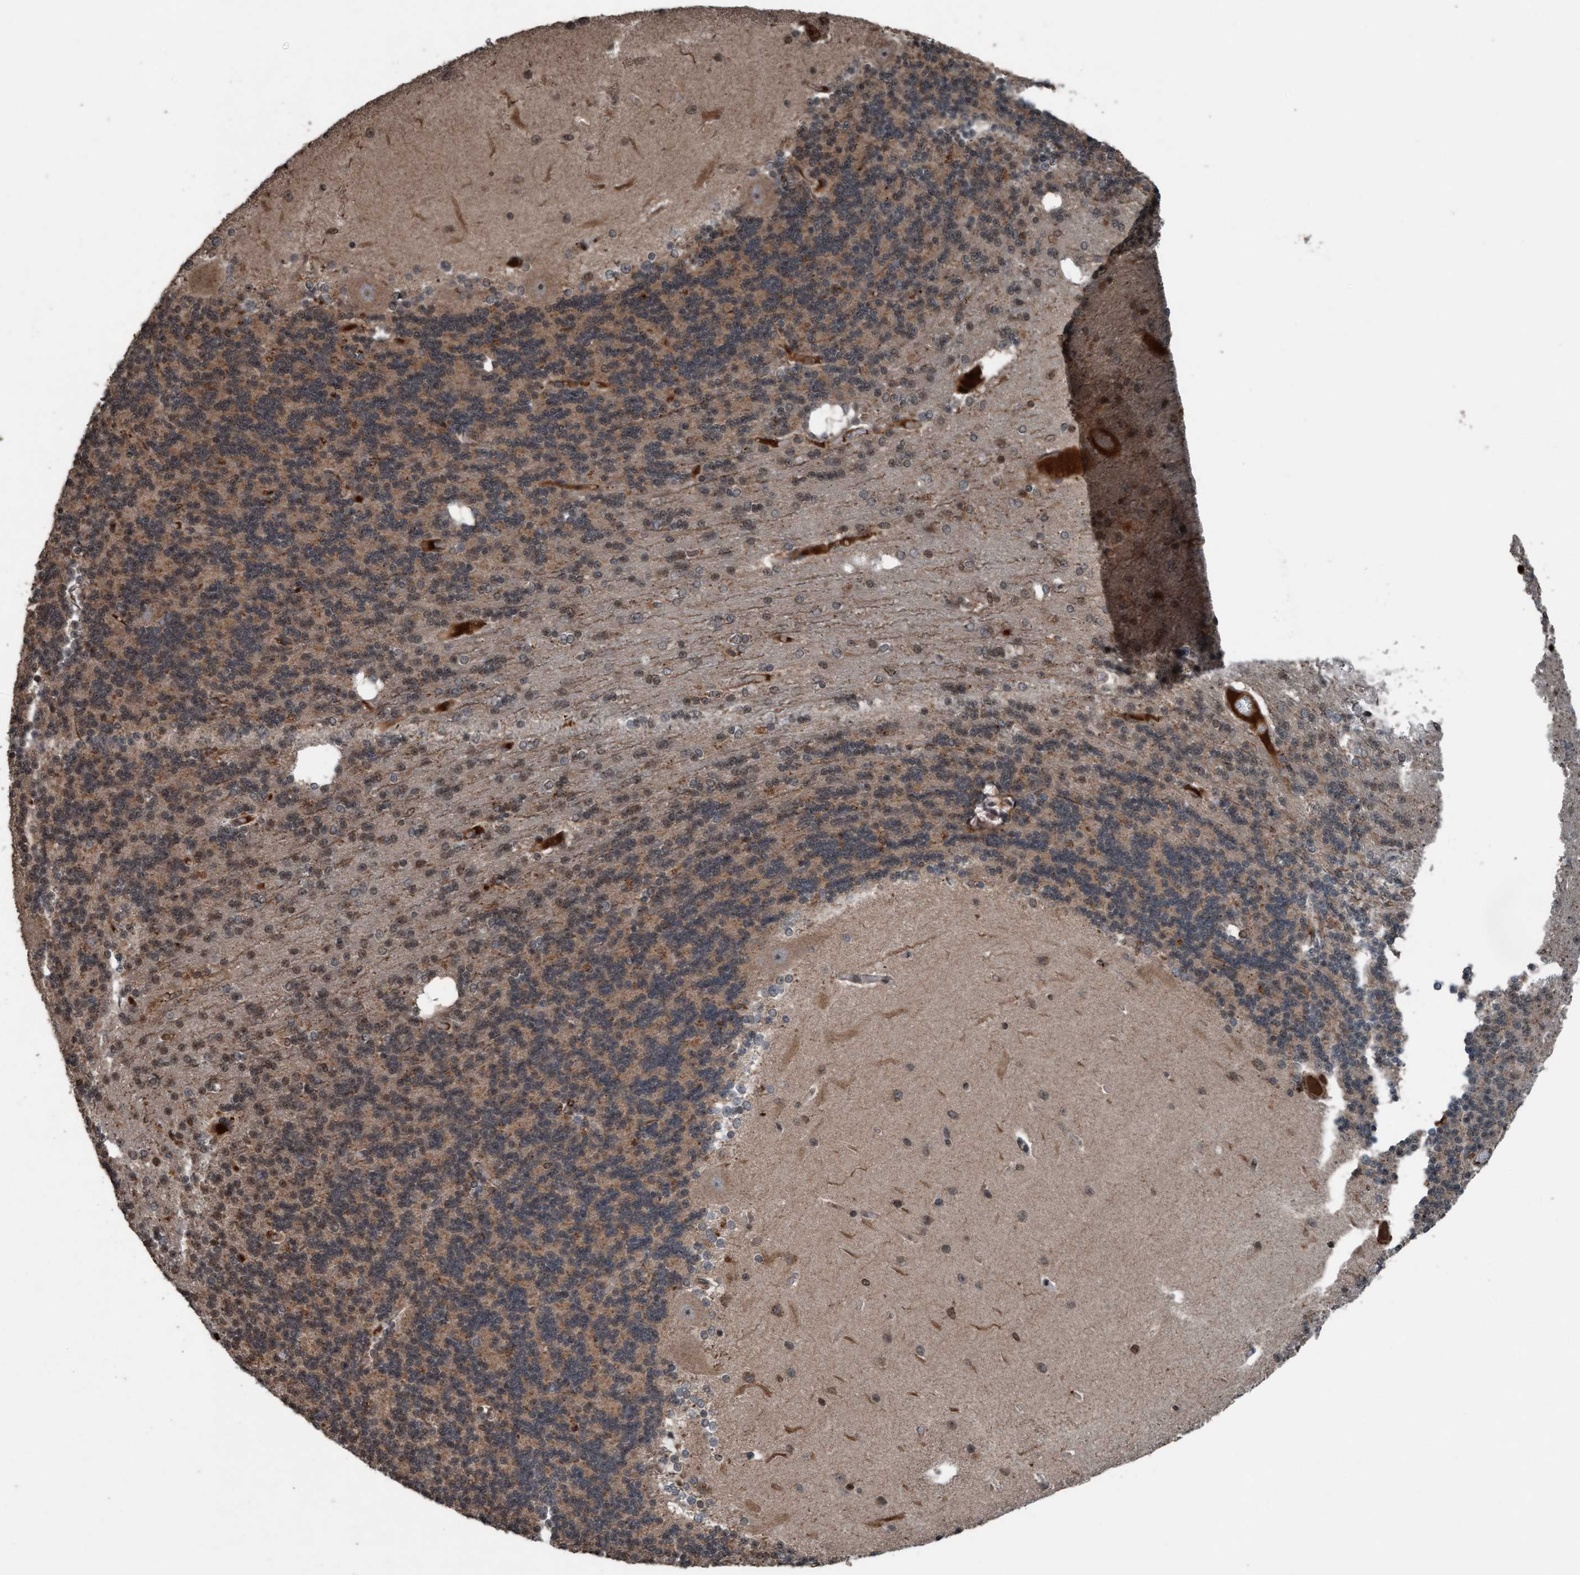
{"staining": {"intensity": "weak", "quantity": ">75%", "location": "cytoplasmic/membranous"}, "tissue": "cerebellum", "cell_type": "Cells in granular layer", "image_type": "normal", "snomed": [{"axis": "morphology", "description": "Normal tissue, NOS"}, {"axis": "topography", "description": "Cerebellum"}], "caption": "Immunohistochemistry (IHC) staining of normal cerebellum, which displays low levels of weak cytoplasmic/membranous staining in about >75% of cells in granular layer indicating weak cytoplasmic/membranous protein expression. The staining was performed using DAB (brown) for protein detection and nuclei were counterstained in hematoxylin (blue).", "gene": "PLXNB2", "patient": {"sex": "female", "age": 54}}